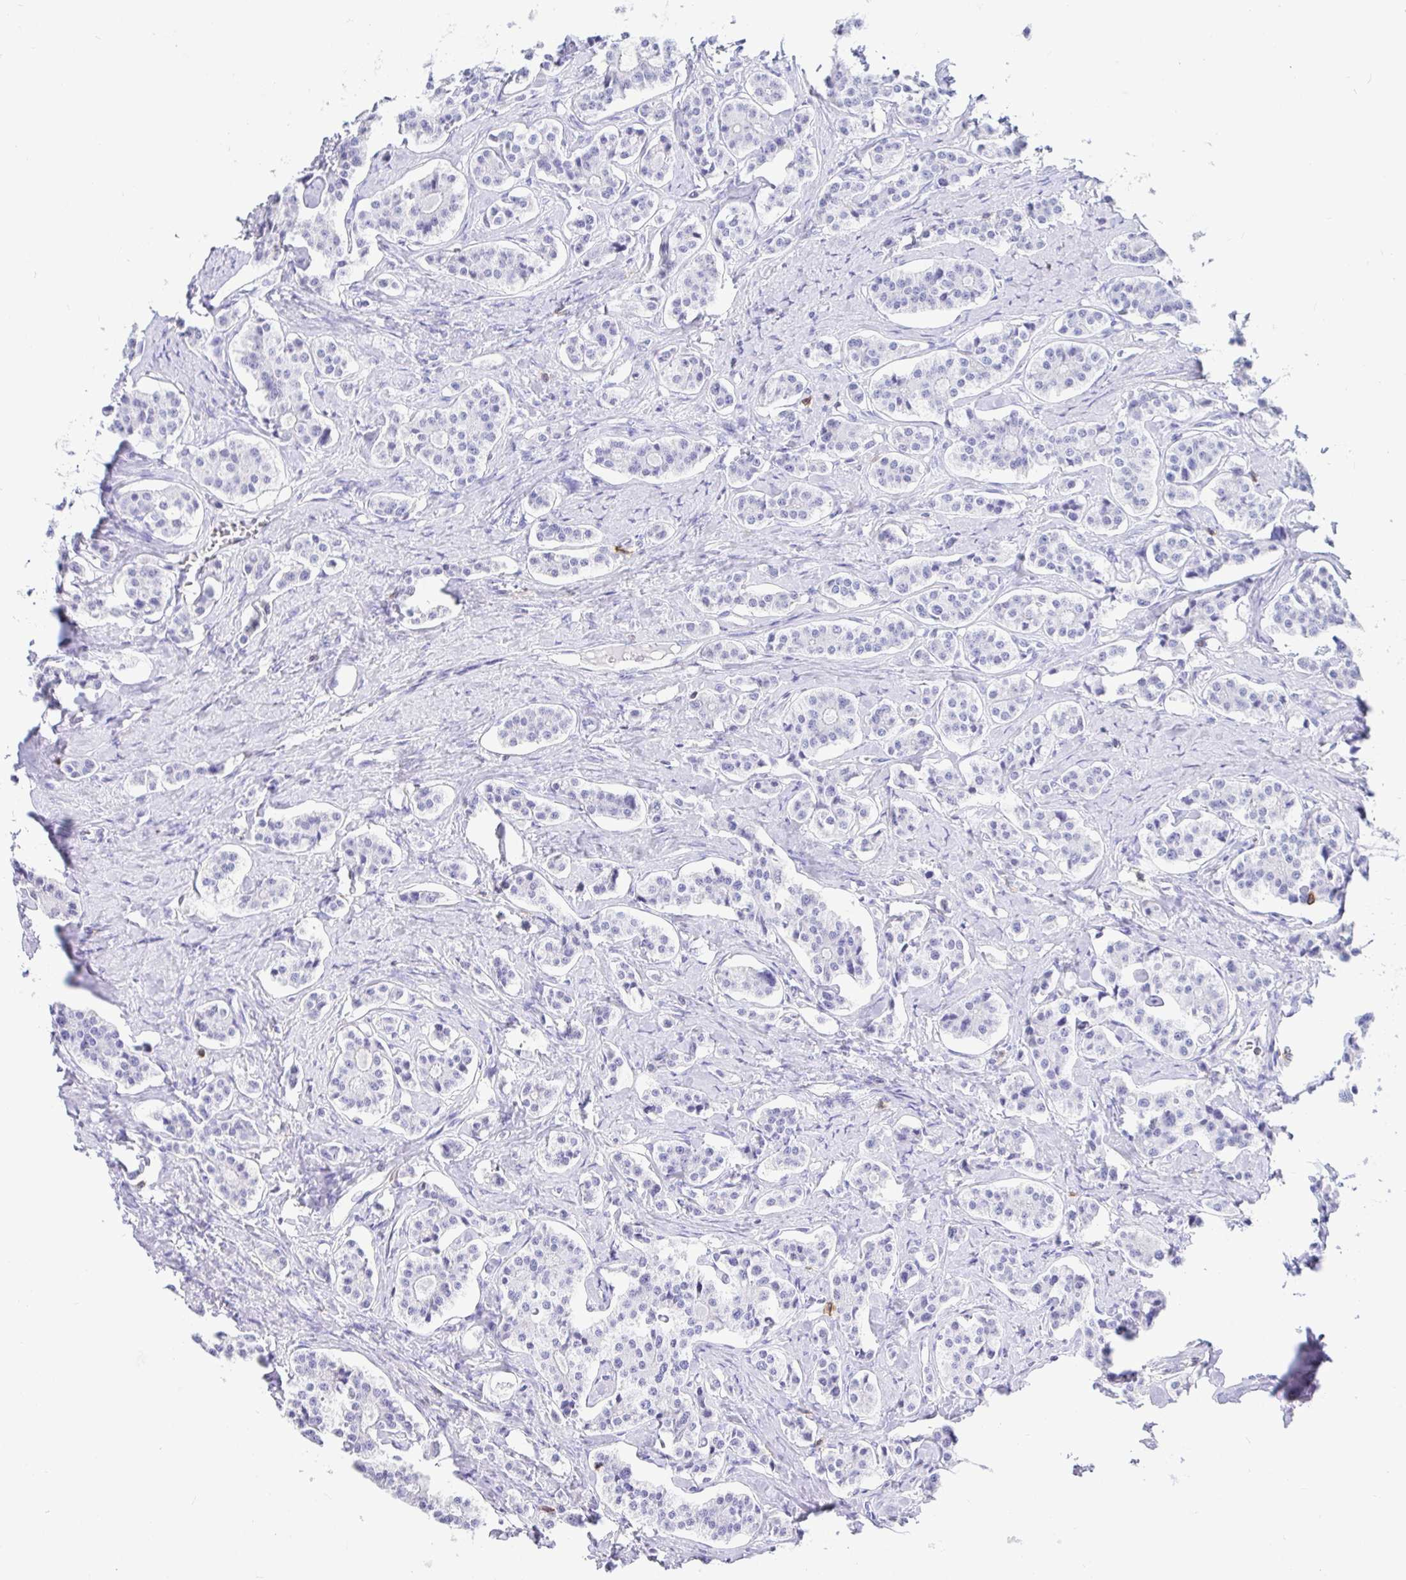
{"staining": {"intensity": "negative", "quantity": "none", "location": "none"}, "tissue": "carcinoid", "cell_type": "Tumor cells", "image_type": "cancer", "snomed": [{"axis": "morphology", "description": "Carcinoid, malignant, NOS"}, {"axis": "topography", "description": "Small intestine"}], "caption": "Micrograph shows no significant protein staining in tumor cells of malignant carcinoid.", "gene": "CD5", "patient": {"sex": "male", "age": 63}}